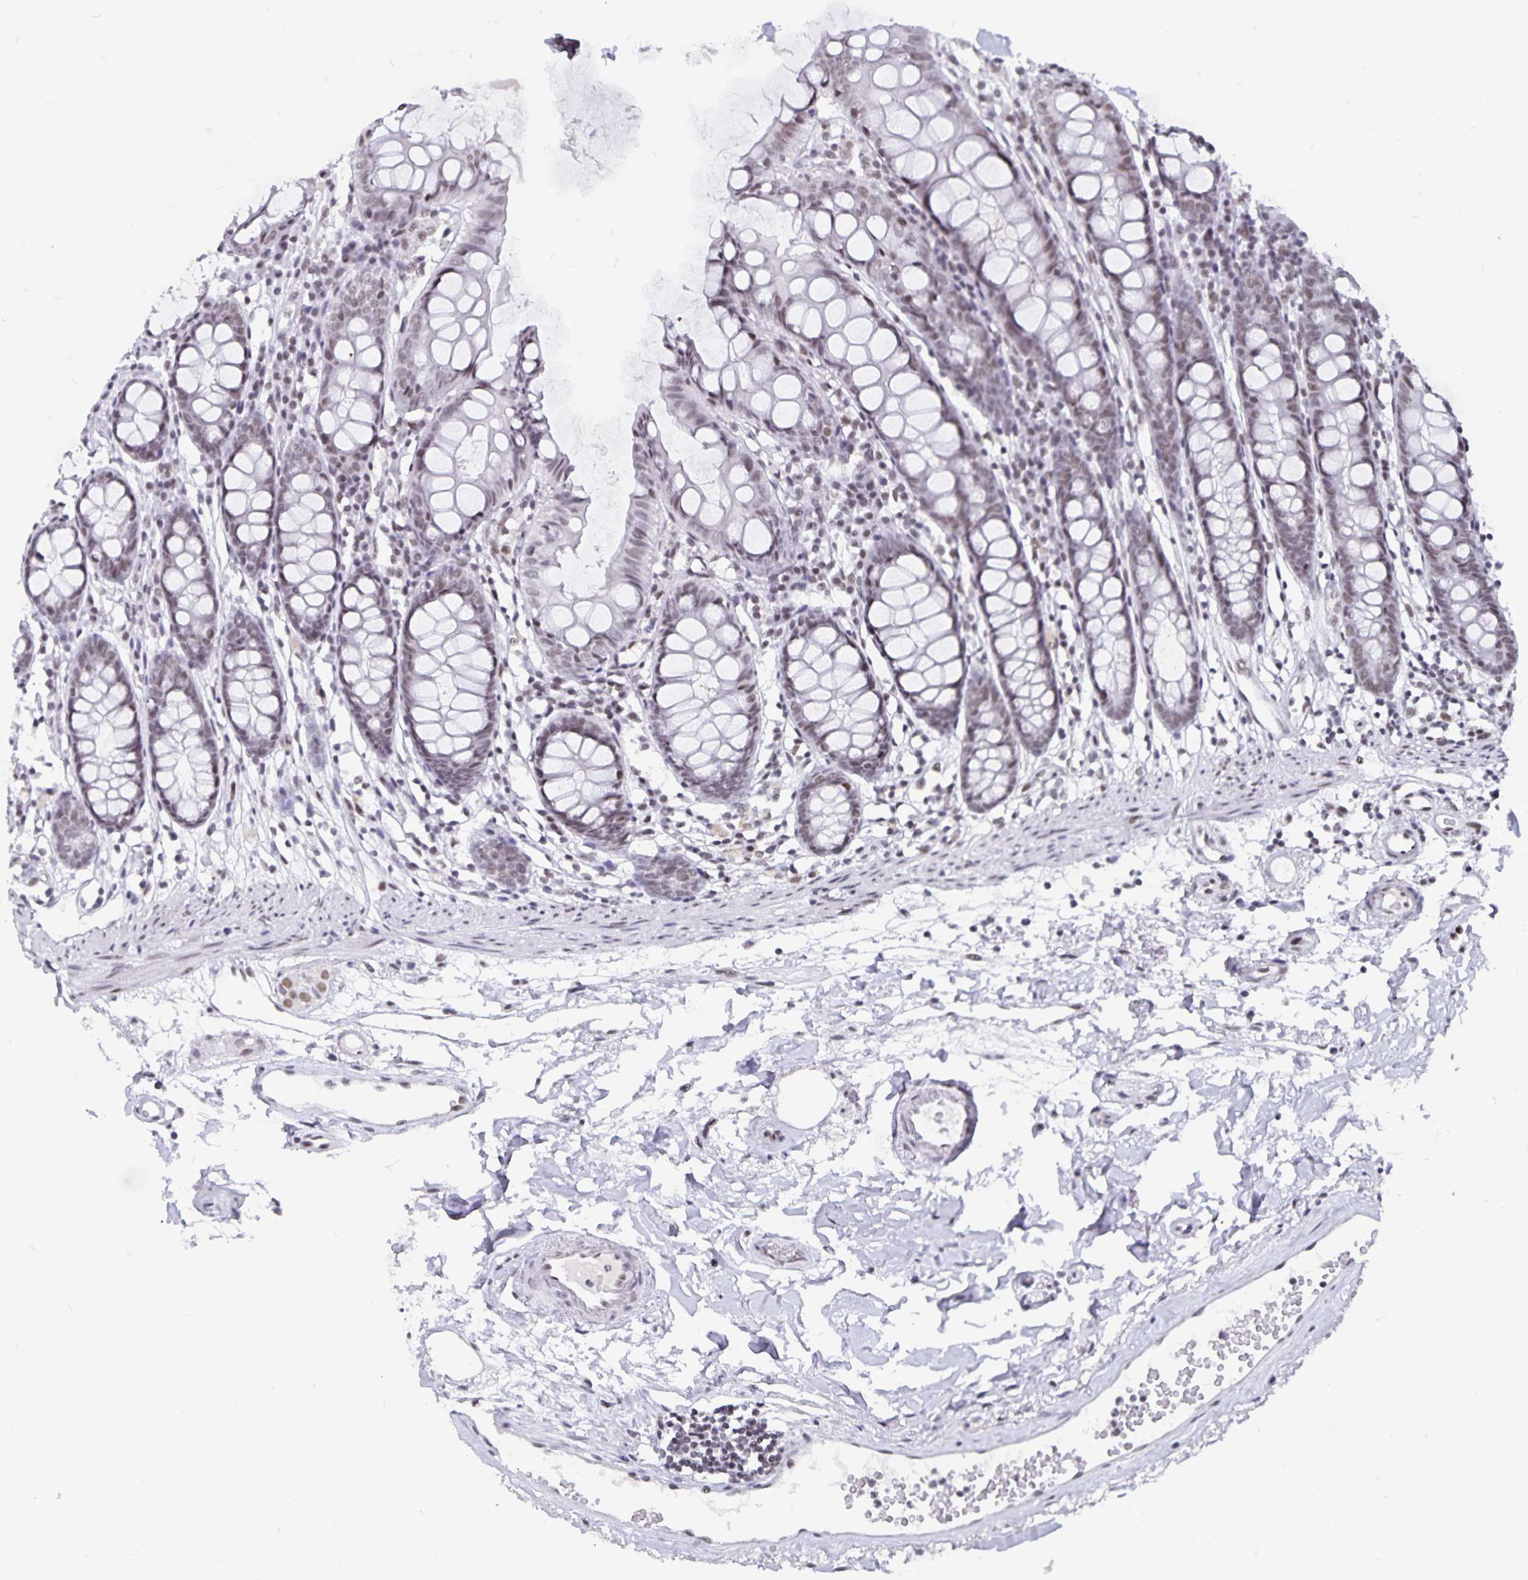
{"staining": {"intensity": "negative", "quantity": "none", "location": "none"}, "tissue": "colon", "cell_type": "Endothelial cells", "image_type": "normal", "snomed": [{"axis": "morphology", "description": "Normal tissue, NOS"}, {"axis": "topography", "description": "Colon"}], "caption": "The micrograph displays no significant staining in endothelial cells of colon.", "gene": "PBX2", "patient": {"sex": "female", "age": 84}}